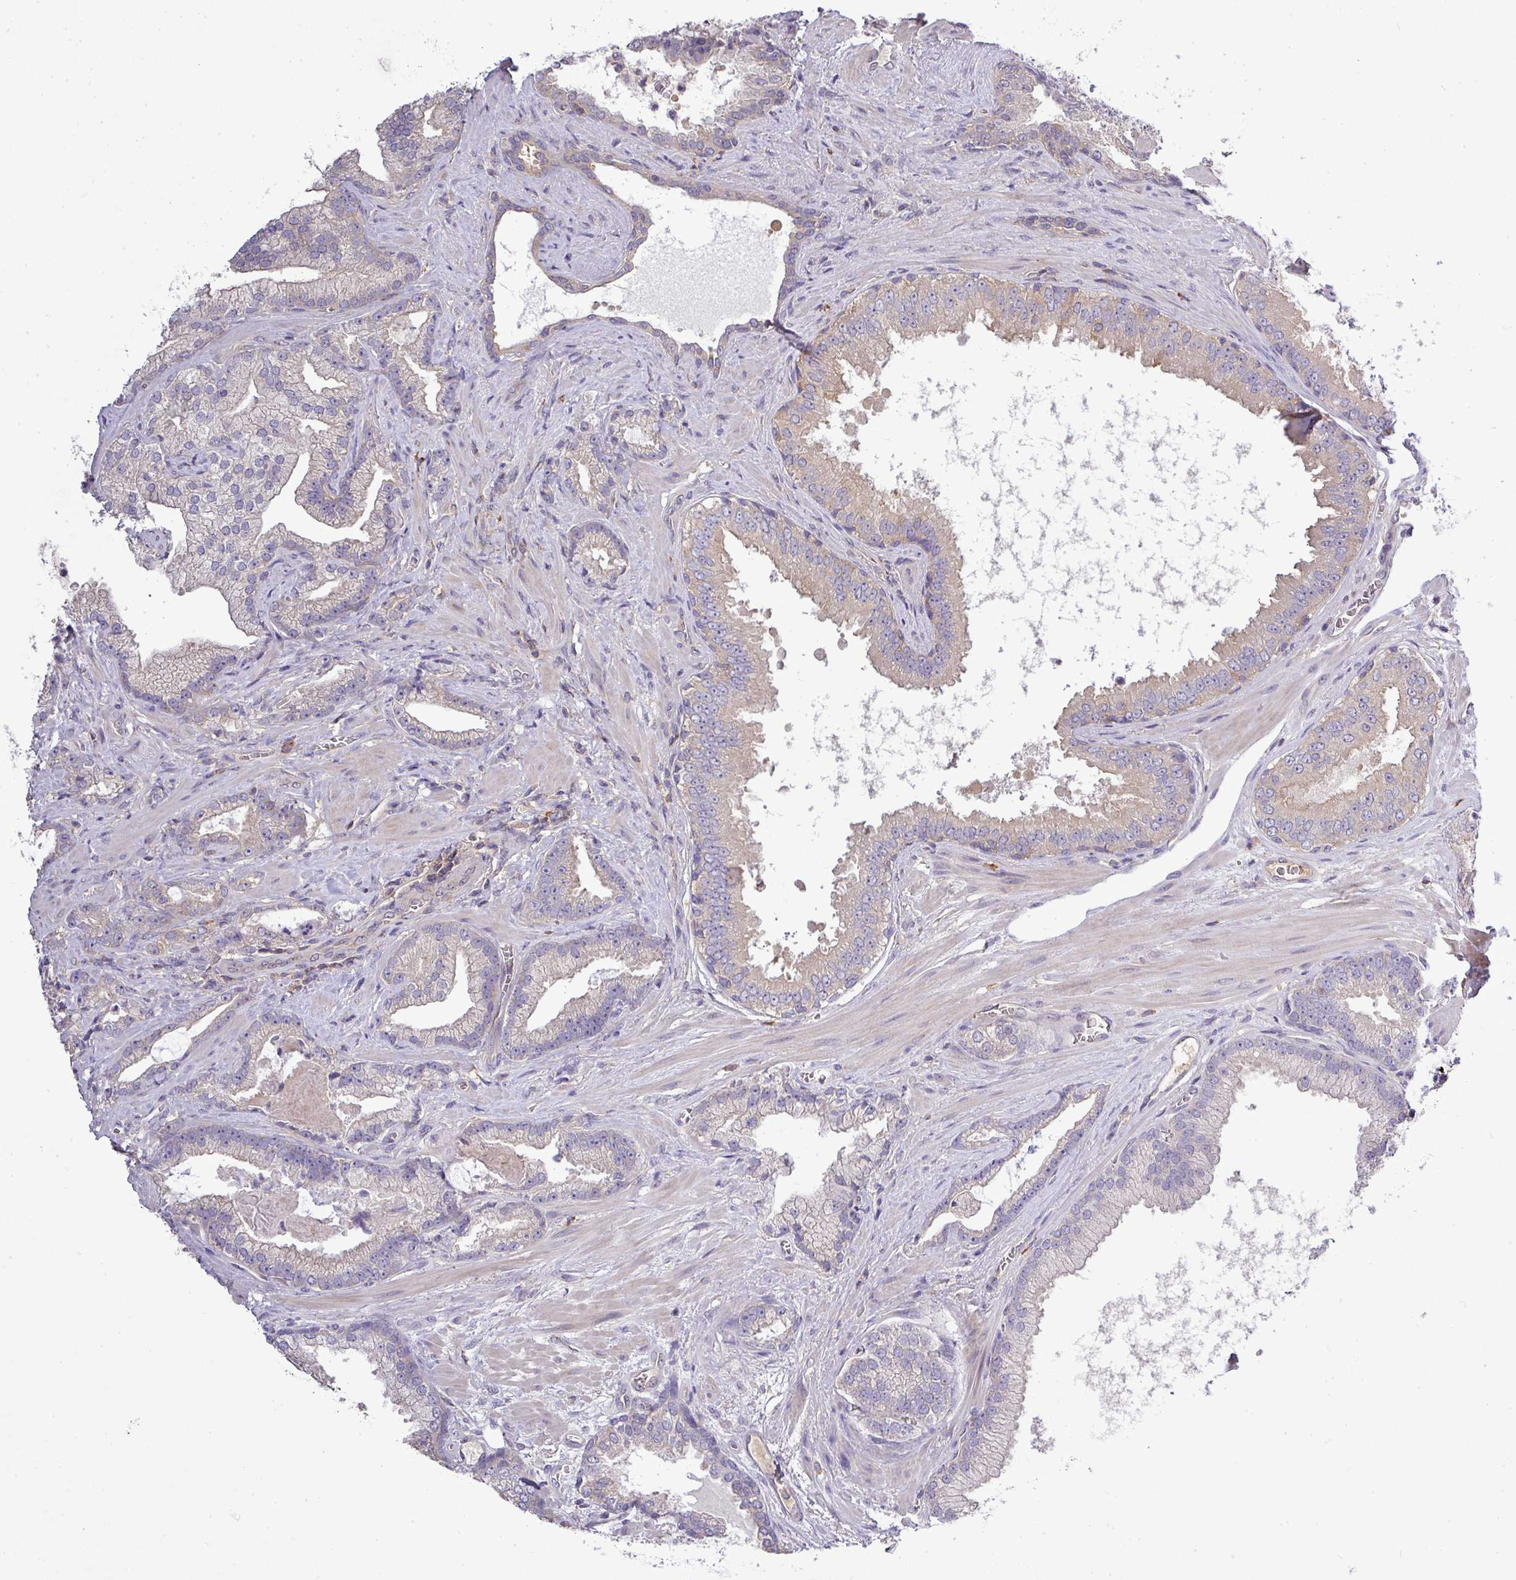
{"staining": {"intensity": "weak", "quantity": "<25%", "location": "cytoplasmic/membranous"}, "tissue": "prostate cancer", "cell_type": "Tumor cells", "image_type": "cancer", "snomed": [{"axis": "morphology", "description": "Adenocarcinoma, High grade"}, {"axis": "topography", "description": "Prostate"}], "caption": "Protein analysis of high-grade adenocarcinoma (prostate) reveals no significant expression in tumor cells. (Stains: DAB (3,3'-diaminobenzidine) immunohistochemistry with hematoxylin counter stain, Microscopy: brightfield microscopy at high magnification).", "gene": "STAT5A", "patient": {"sex": "male", "age": 68}}